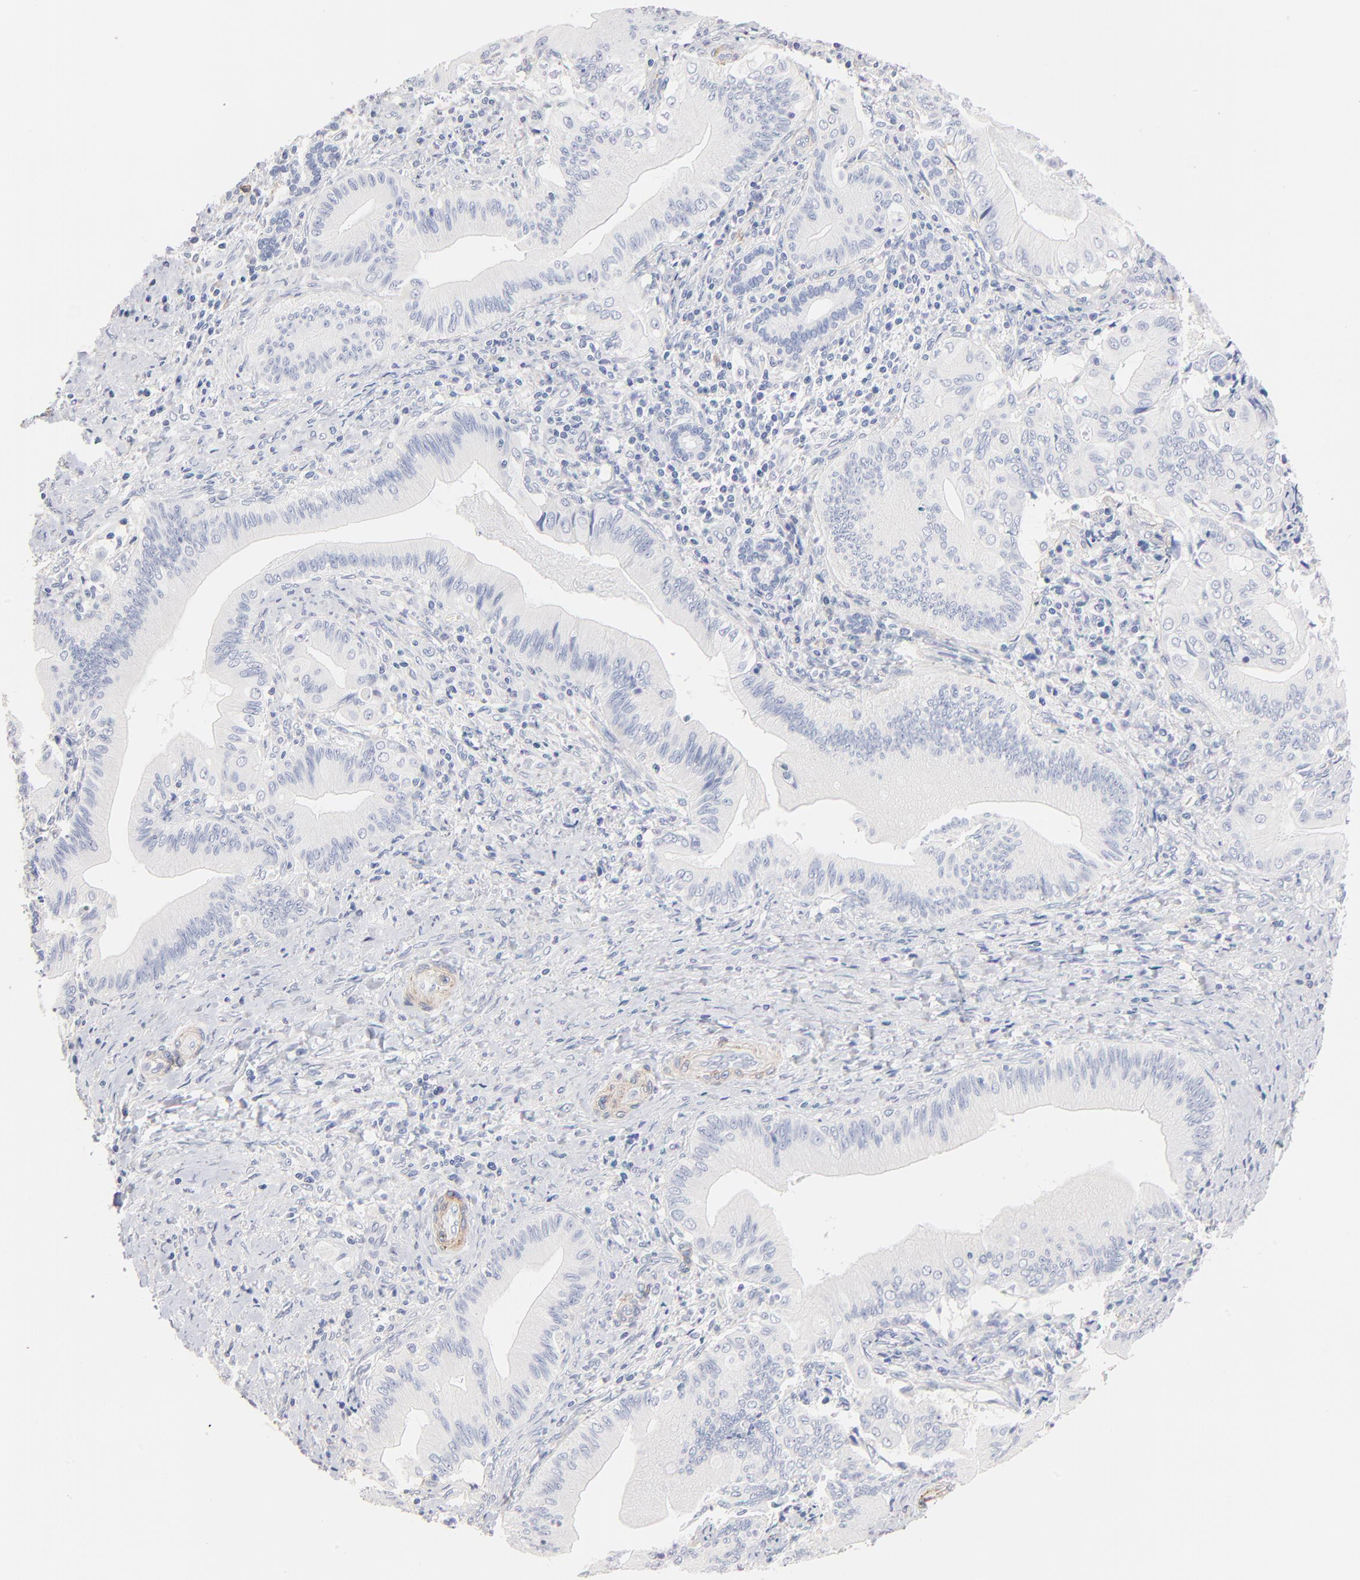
{"staining": {"intensity": "negative", "quantity": "none", "location": "none"}, "tissue": "liver cancer", "cell_type": "Tumor cells", "image_type": "cancer", "snomed": [{"axis": "morphology", "description": "Cholangiocarcinoma"}, {"axis": "topography", "description": "Liver"}], "caption": "DAB immunohistochemical staining of liver cancer (cholangiocarcinoma) reveals no significant positivity in tumor cells.", "gene": "ITGA8", "patient": {"sex": "male", "age": 58}}